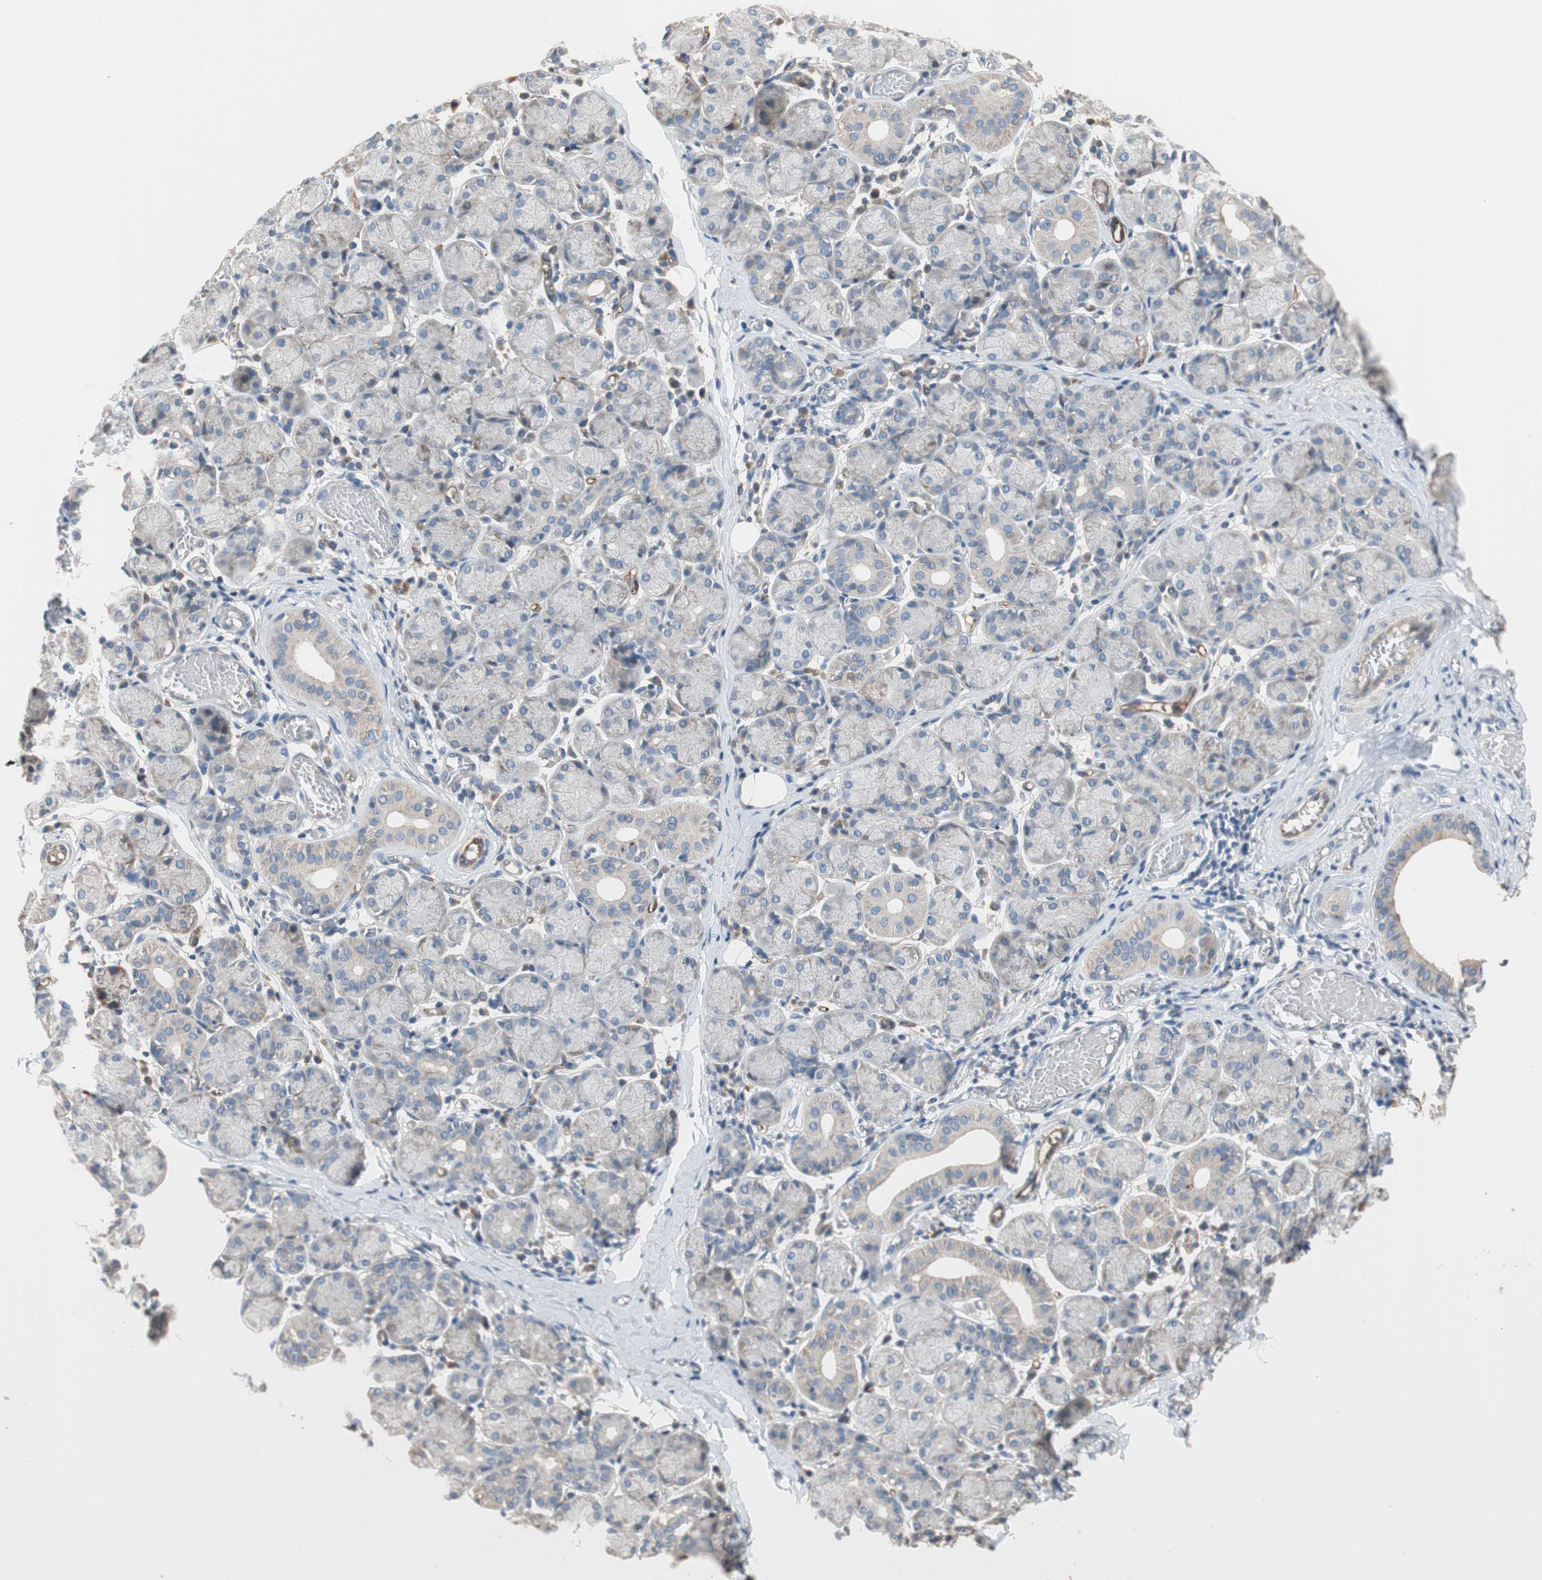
{"staining": {"intensity": "weak", "quantity": "25%-75%", "location": "cytoplasmic/membranous"}, "tissue": "salivary gland", "cell_type": "Glandular cells", "image_type": "normal", "snomed": [{"axis": "morphology", "description": "Normal tissue, NOS"}, {"axis": "topography", "description": "Salivary gland"}], "caption": "Protein staining demonstrates weak cytoplasmic/membranous expression in about 25%-75% of glandular cells in benign salivary gland. (Brightfield microscopy of DAB IHC at high magnification).", "gene": "ALPL", "patient": {"sex": "female", "age": 24}}